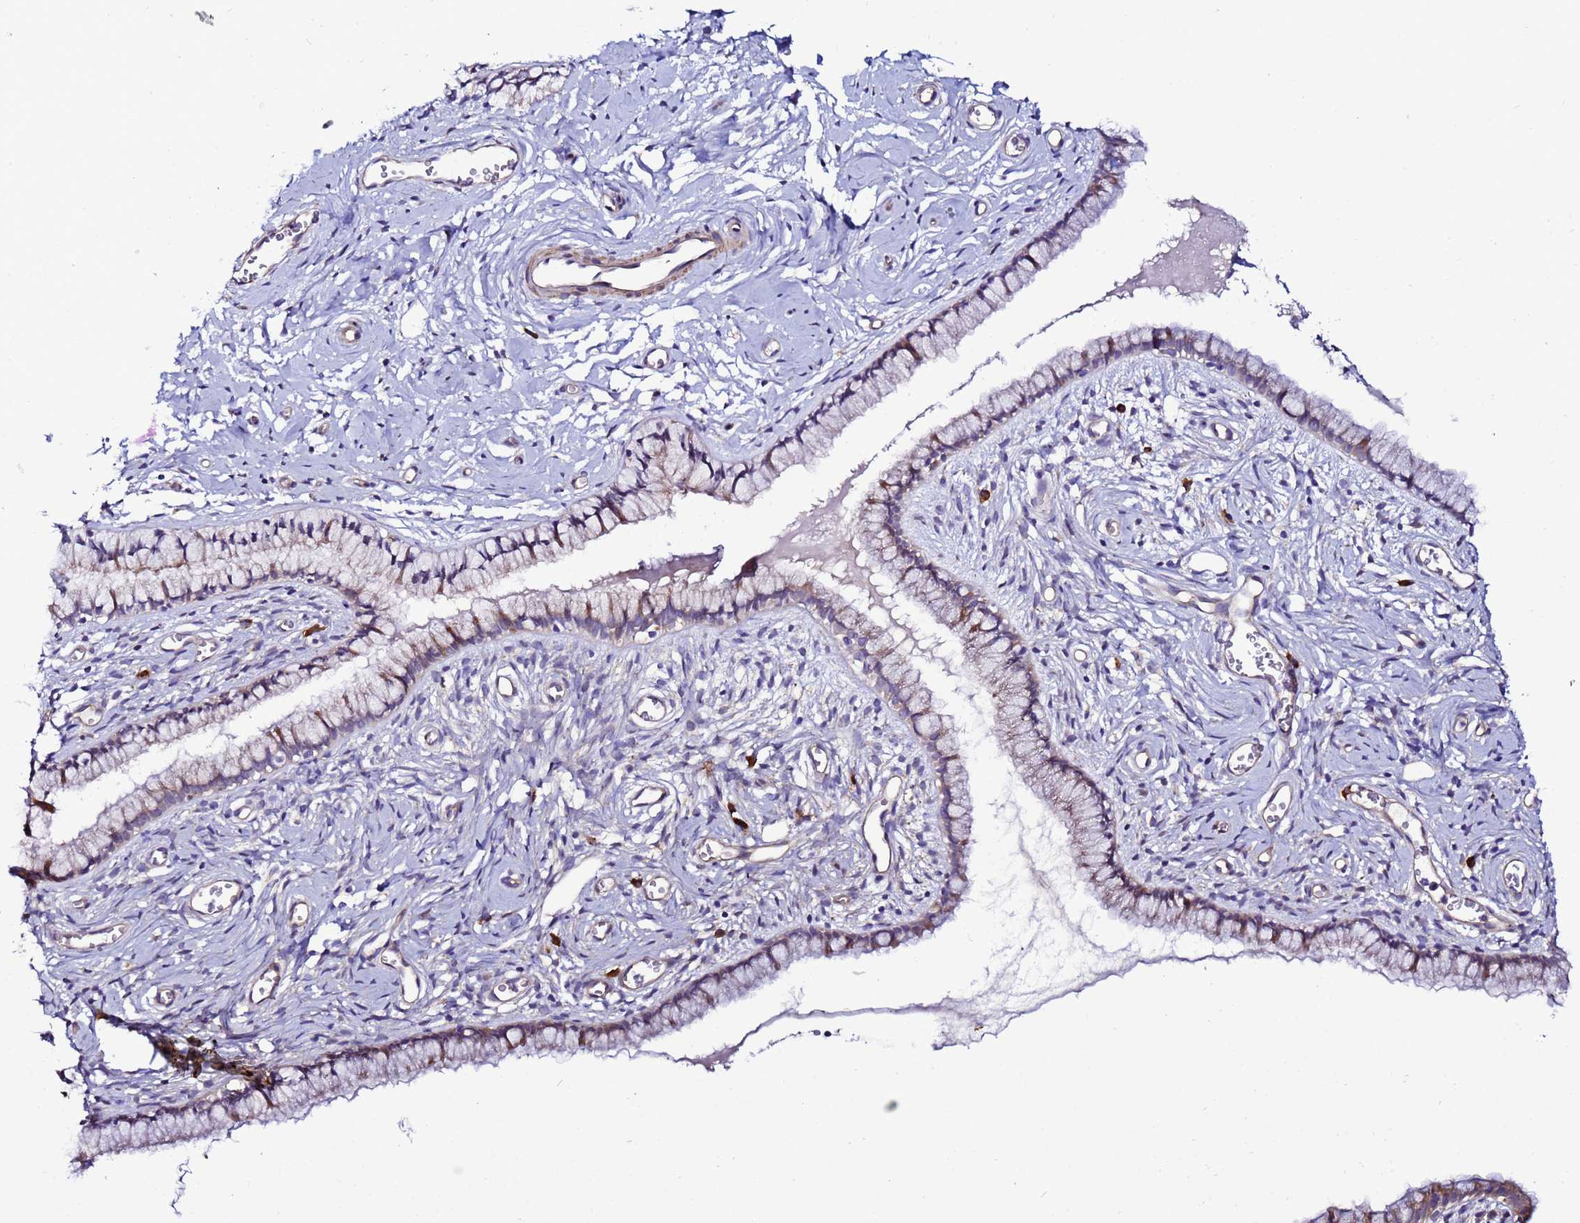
{"staining": {"intensity": "weak", "quantity": "25%-75%", "location": "cytoplasmic/membranous"}, "tissue": "cervix", "cell_type": "Glandular cells", "image_type": "normal", "snomed": [{"axis": "morphology", "description": "Normal tissue, NOS"}, {"axis": "topography", "description": "Cervix"}], "caption": "Benign cervix displays weak cytoplasmic/membranous expression in about 25%-75% of glandular cells, visualized by immunohistochemistry.", "gene": "JRKL", "patient": {"sex": "female", "age": 40}}